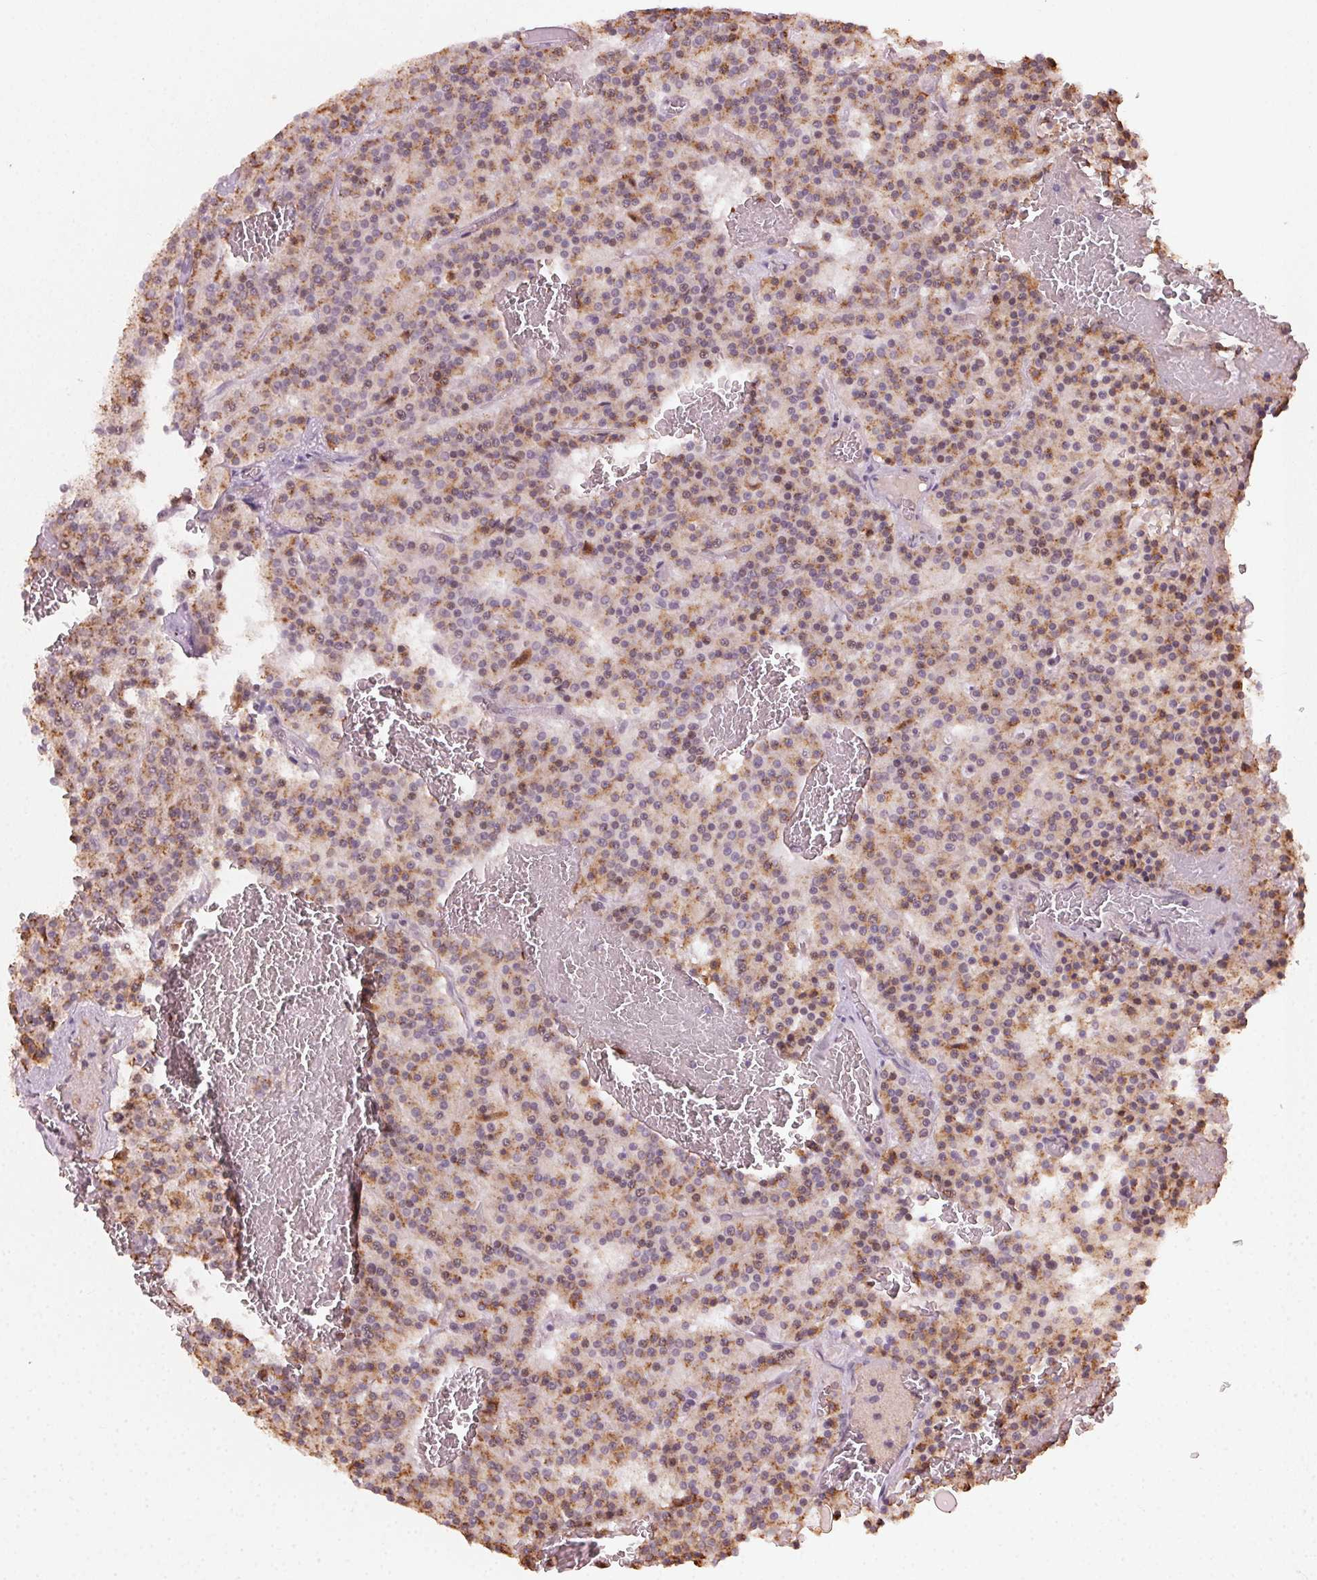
{"staining": {"intensity": "moderate", "quantity": ">75%", "location": "cytoplasmic/membranous"}, "tissue": "carcinoid", "cell_type": "Tumor cells", "image_type": "cancer", "snomed": [{"axis": "morphology", "description": "Carcinoid, malignant, NOS"}, {"axis": "topography", "description": "Lung"}], "caption": "This photomicrograph demonstrates IHC staining of carcinoid (malignant), with medium moderate cytoplasmic/membranous expression in approximately >75% of tumor cells.", "gene": "TUB", "patient": {"sex": "male", "age": 70}}